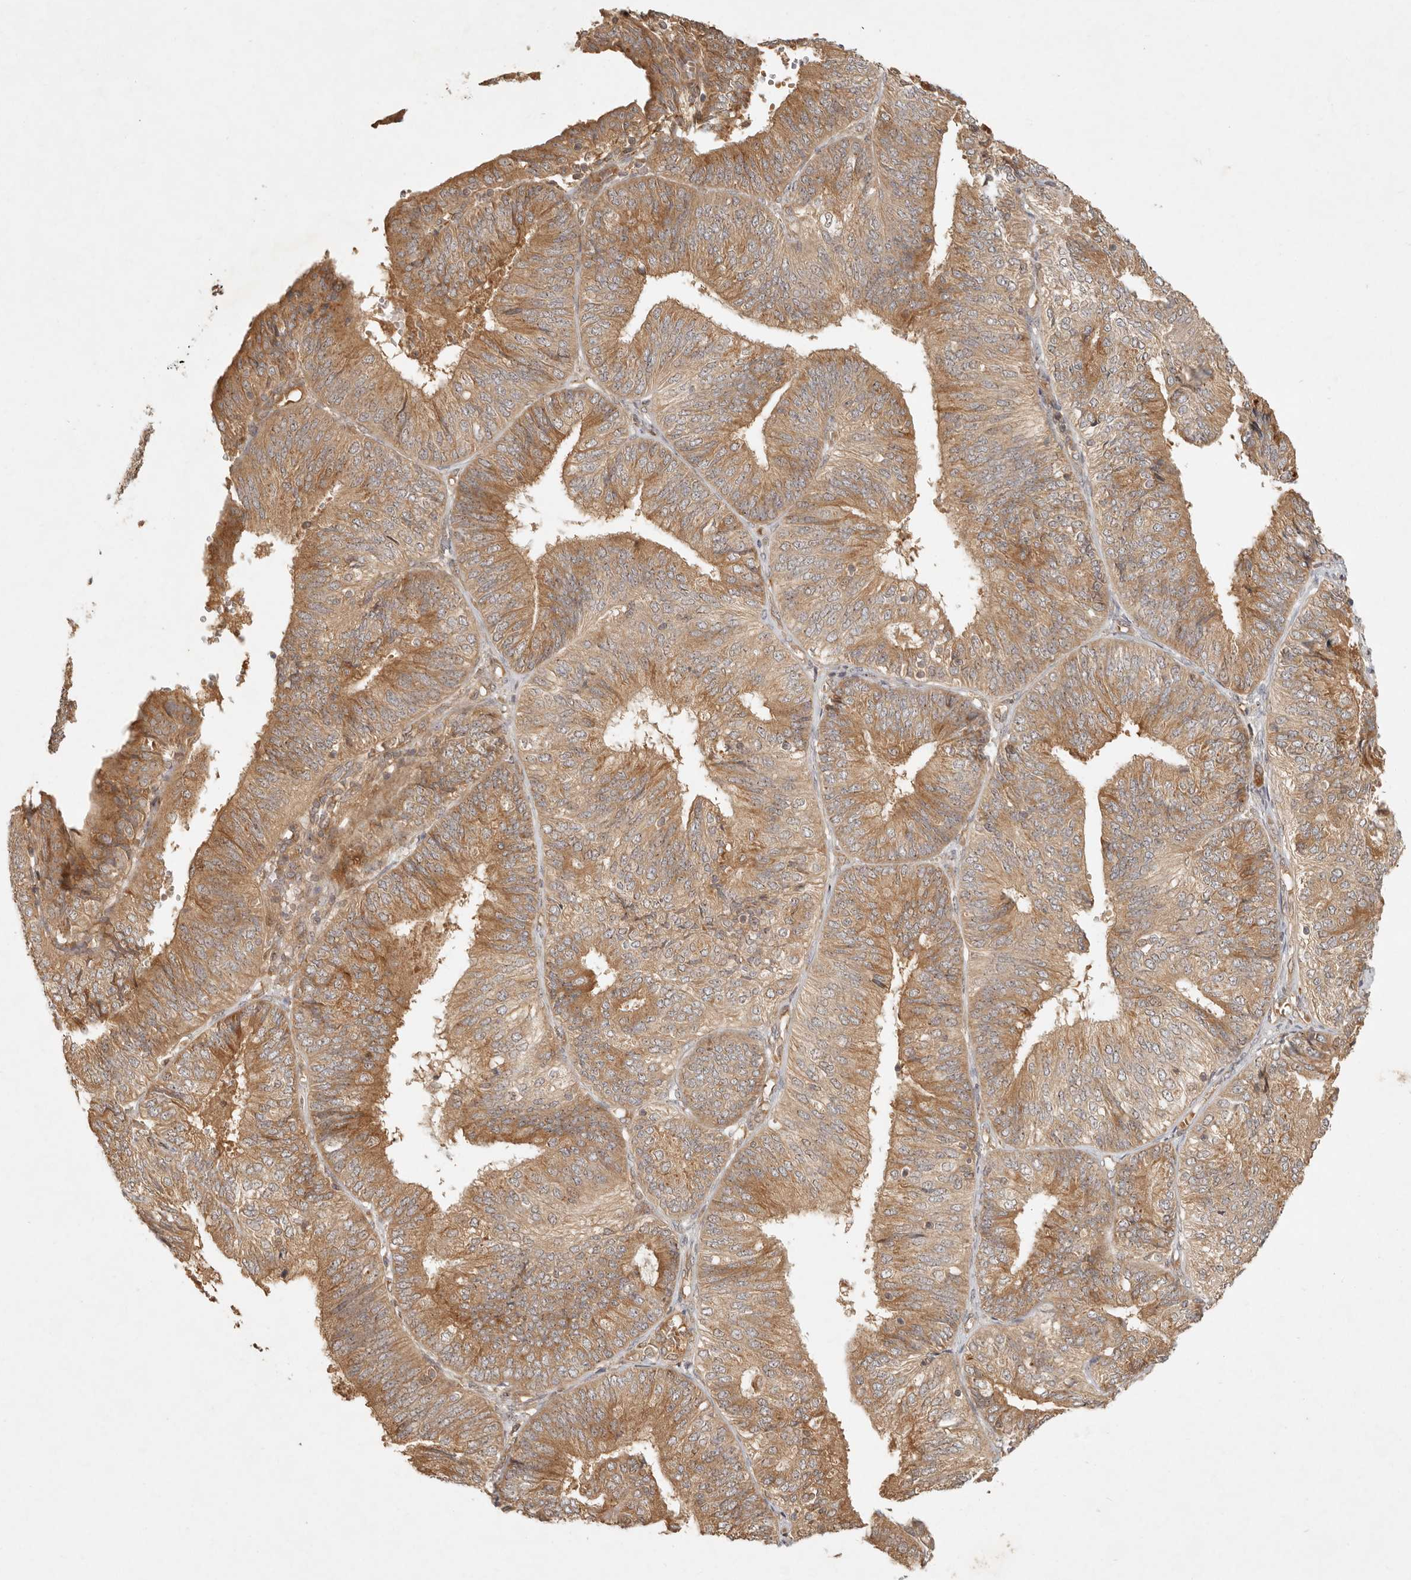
{"staining": {"intensity": "moderate", "quantity": ">75%", "location": "cytoplasmic/membranous"}, "tissue": "endometrial cancer", "cell_type": "Tumor cells", "image_type": "cancer", "snomed": [{"axis": "morphology", "description": "Adenocarcinoma, NOS"}, {"axis": "topography", "description": "Endometrium"}], "caption": "Tumor cells reveal medium levels of moderate cytoplasmic/membranous staining in about >75% of cells in endometrial adenocarcinoma. (brown staining indicates protein expression, while blue staining denotes nuclei).", "gene": "ANKRD61", "patient": {"sex": "female", "age": 58}}